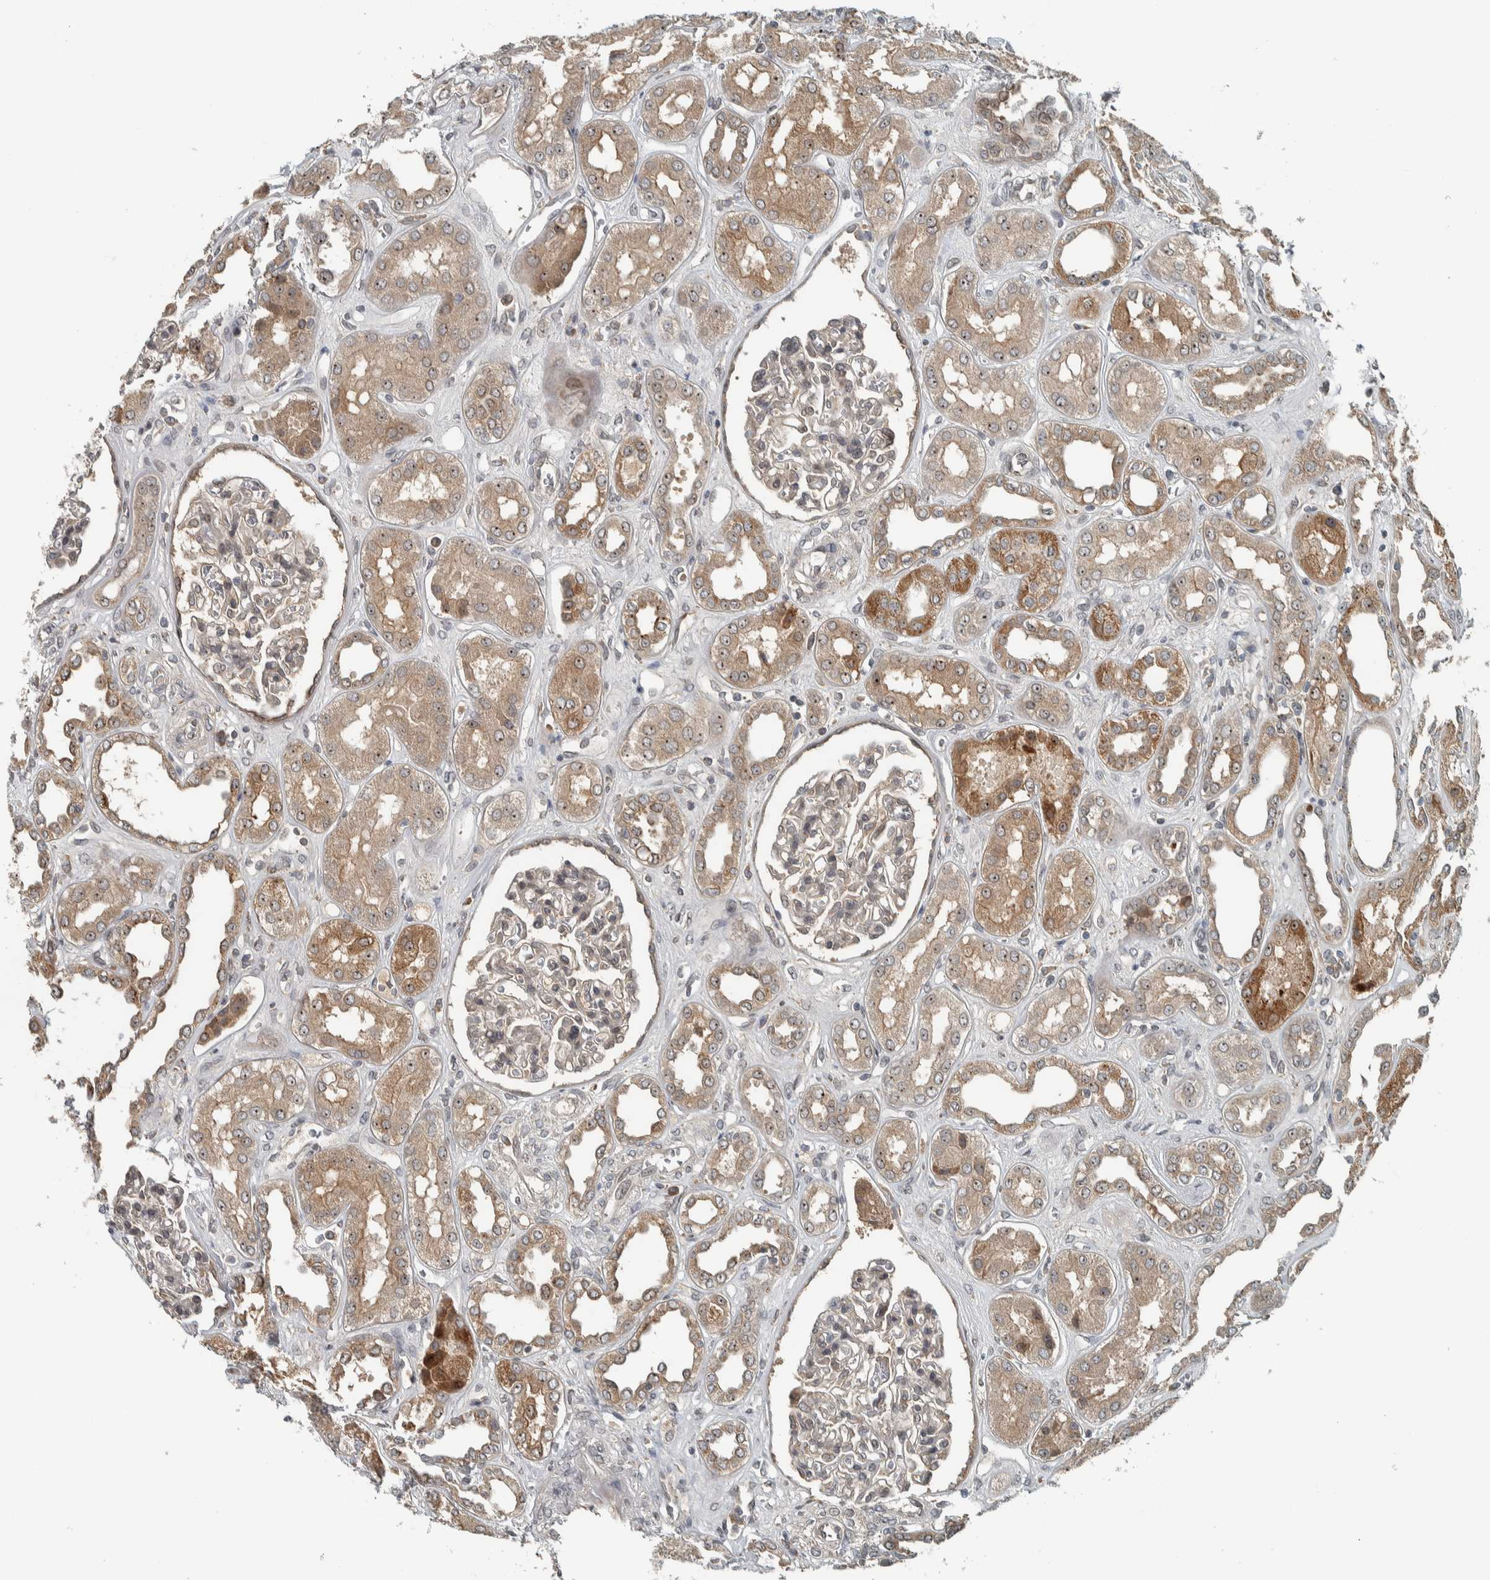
{"staining": {"intensity": "weak", "quantity": "<25%", "location": "cytoplasmic/membranous,nuclear"}, "tissue": "kidney", "cell_type": "Cells in glomeruli", "image_type": "normal", "snomed": [{"axis": "morphology", "description": "Normal tissue, NOS"}, {"axis": "topography", "description": "Kidney"}], "caption": "Photomicrograph shows no significant protein positivity in cells in glomeruli of normal kidney. Nuclei are stained in blue.", "gene": "XPO5", "patient": {"sex": "male", "age": 59}}